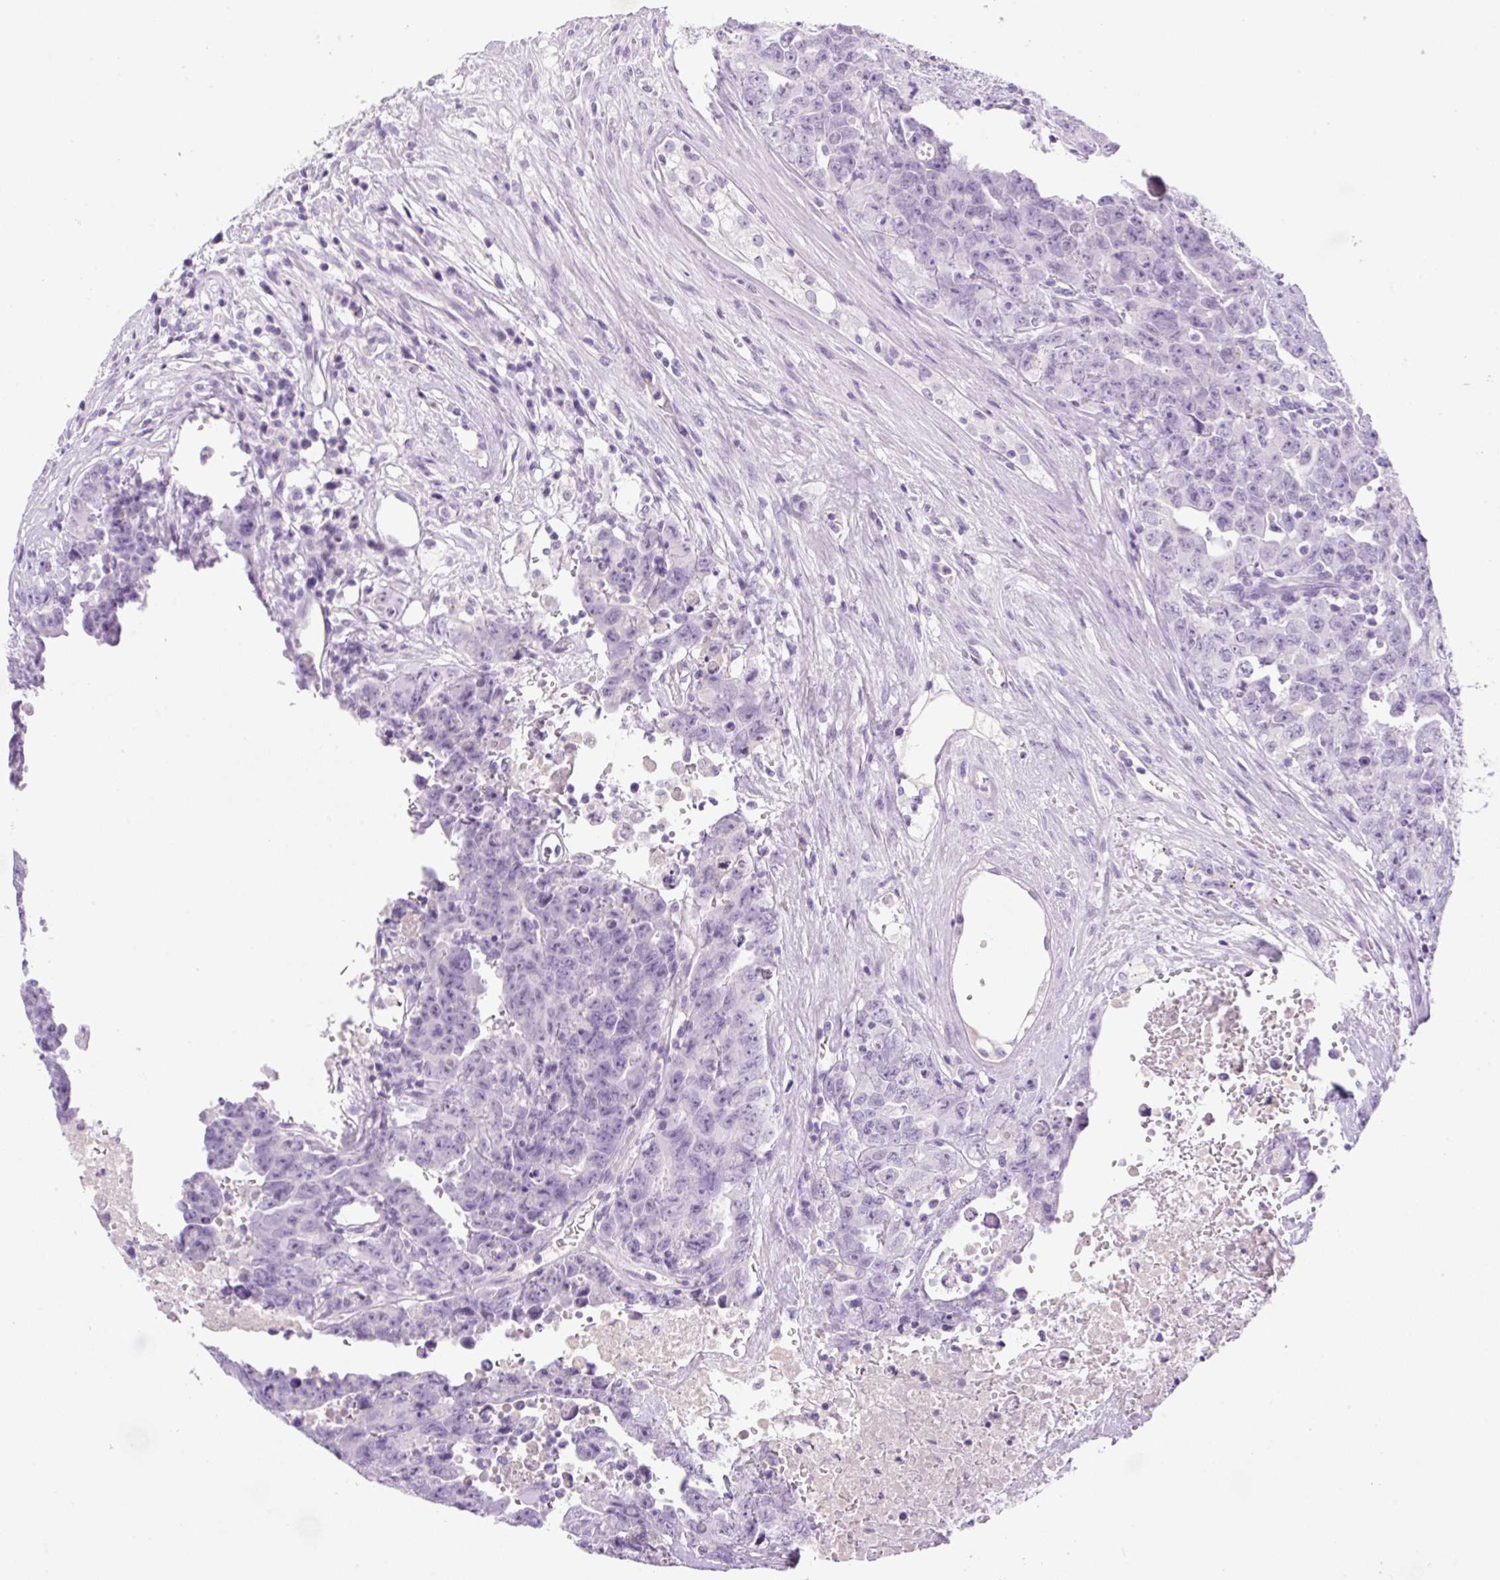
{"staining": {"intensity": "negative", "quantity": "none", "location": "none"}, "tissue": "testis cancer", "cell_type": "Tumor cells", "image_type": "cancer", "snomed": [{"axis": "morphology", "description": "Carcinoma, Embryonal, NOS"}, {"axis": "topography", "description": "Testis"}], "caption": "Testis cancer (embryonal carcinoma) was stained to show a protein in brown. There is no significant expression in tumor cells.", "gene": "PALM3", "patient": {"sex": "male", "age": 24}}